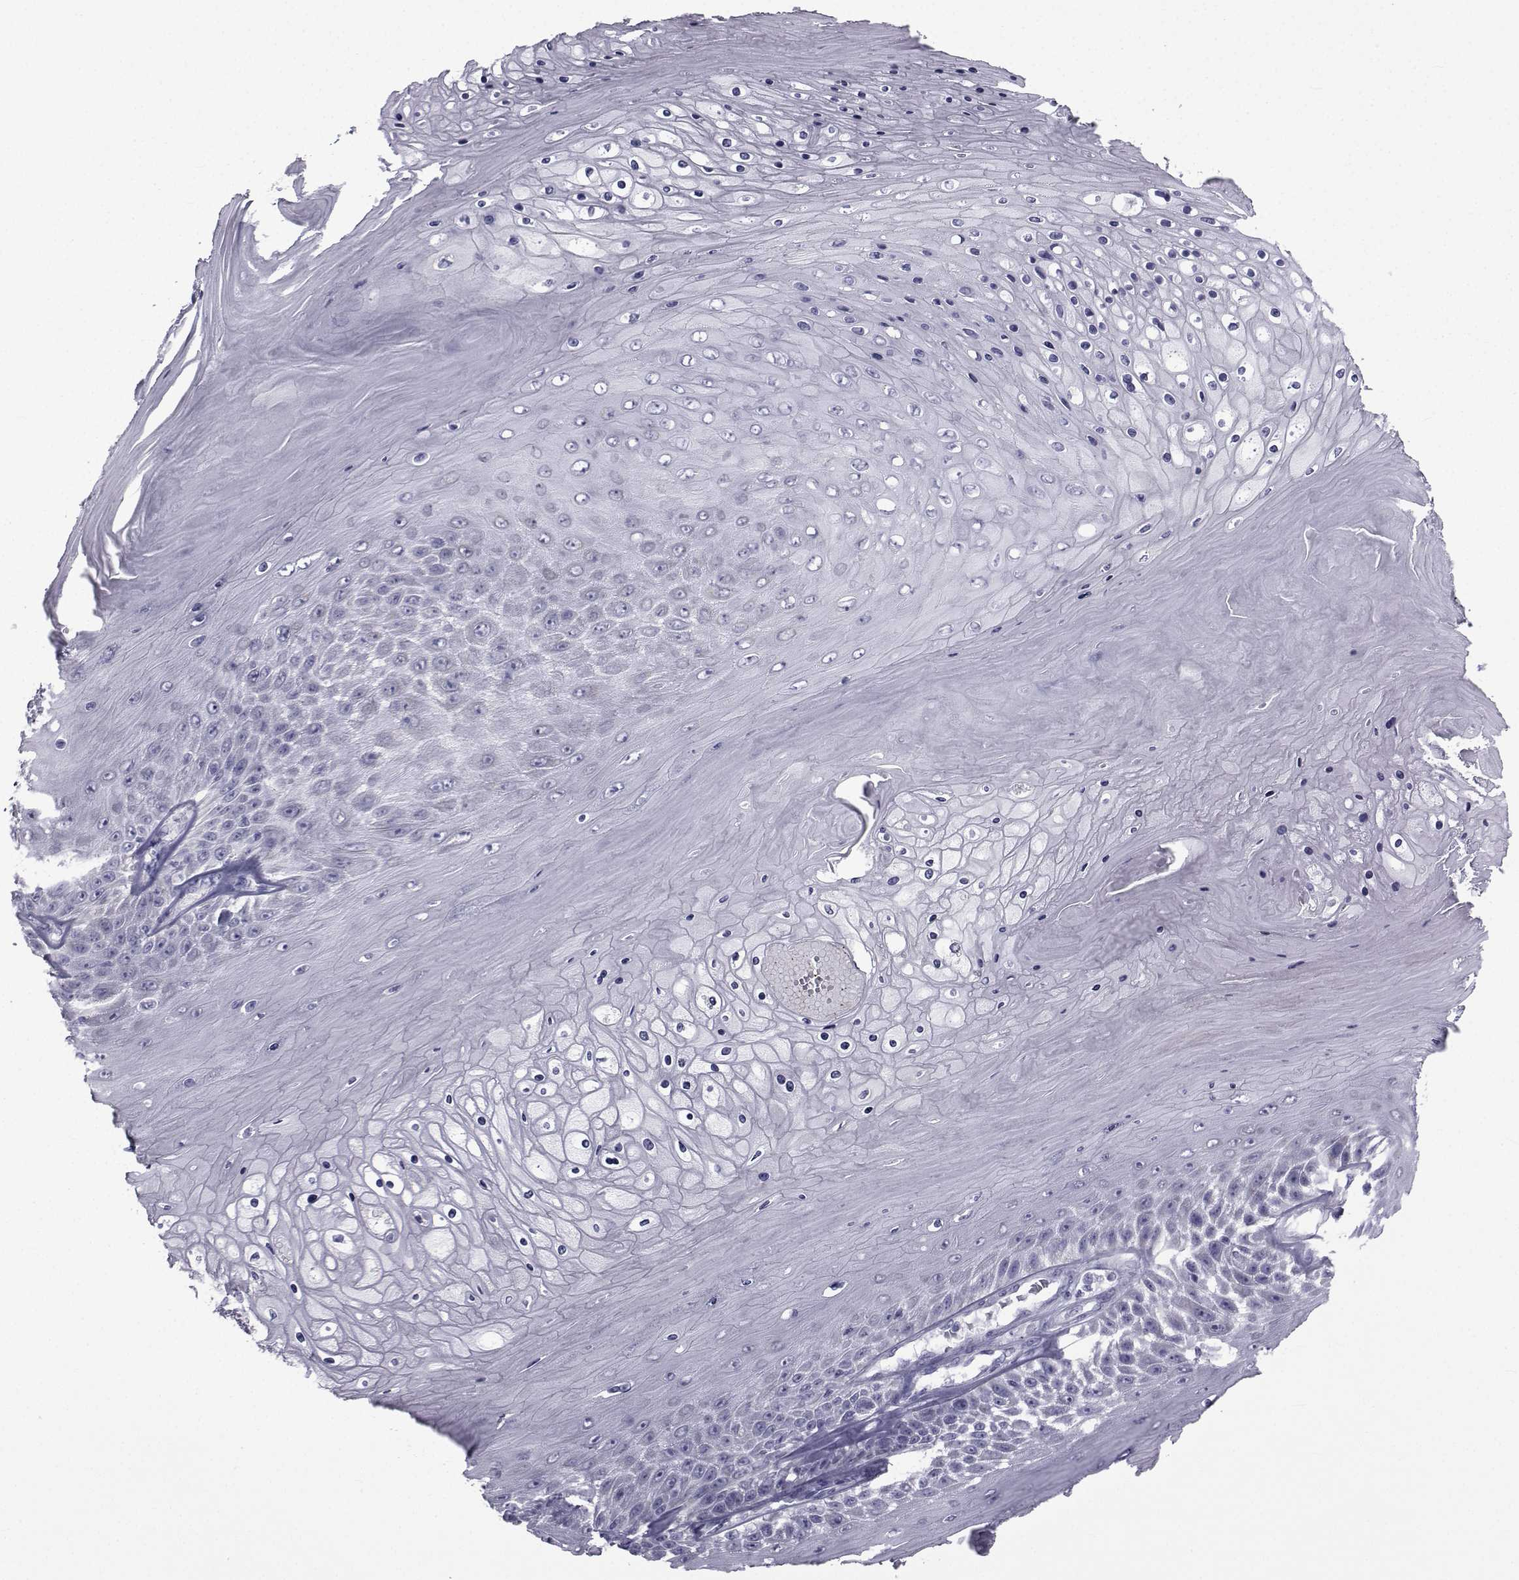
{"staining": {"intensity": "negative", "quantity": "none", "location": "none"}, "tissue": "skin cancer", "cell_type": "Tumor cells", "image_type": "cancer", "snomed": [{"axis": "morphology", "description": "Squamous cell carcinoma, NOS"}, {"axis": "topography", "description": "Skin"}], "caption": "Immunohistochemistry (IHC) photomicrograph of skin cancer (squamous cell carcinoma) stained for a protein (brown), which shows no positivity in tumor cells.", "gene": "FDXR", "patient": {"sex": "male", "age": 62}}